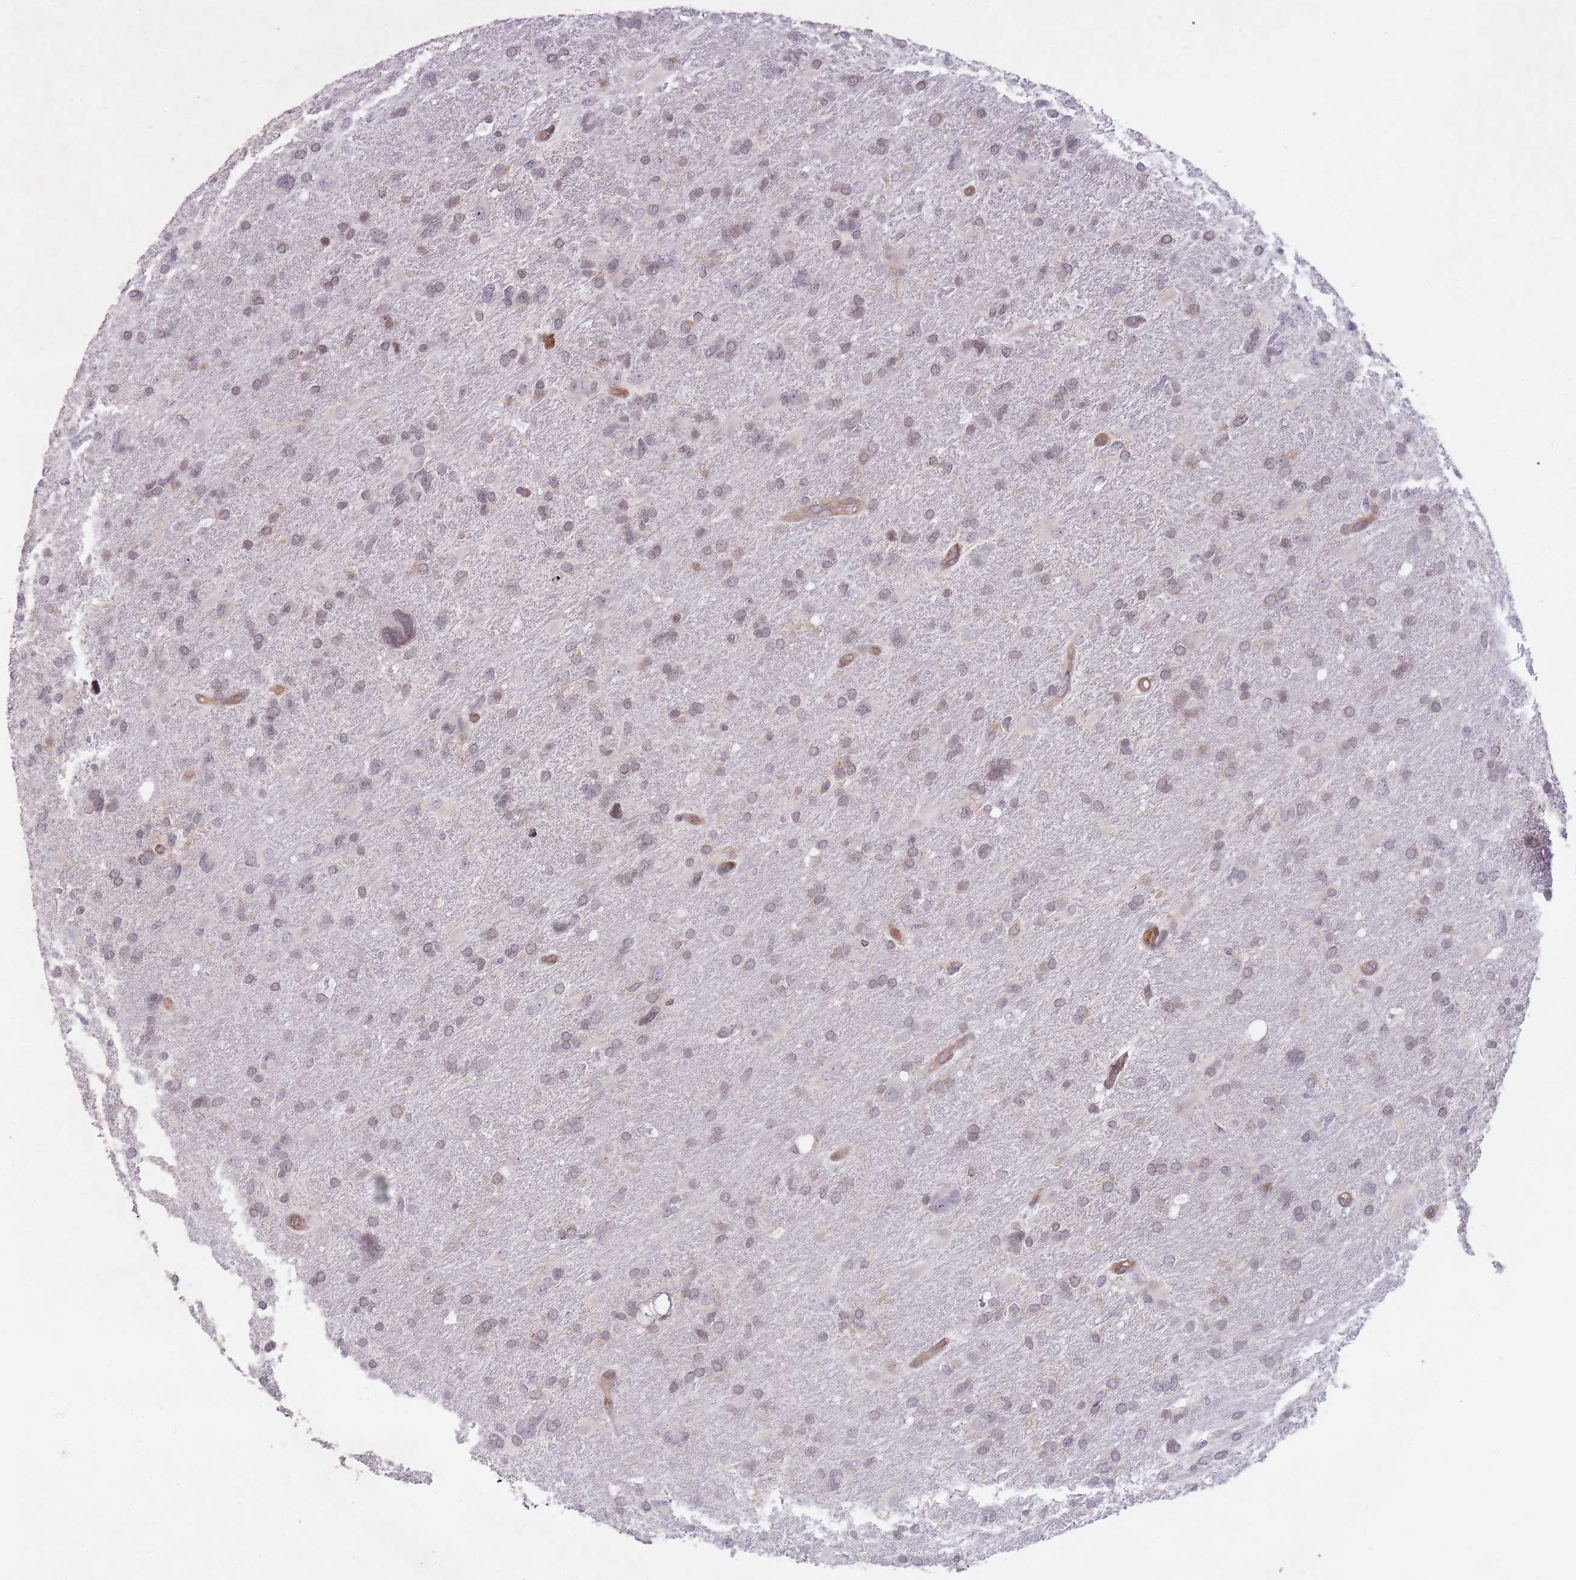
{"staining": {"intensity": "negative", "quantity": "none", "location": "none"}, "tissue": "glioma", "cell_type": "Tumor cells", "image_type": "cancer", "snomed": [{"axis": "morphology", "description": "Glioma, malignant, High grade"}, {"axis": "topography", "description": "Brain"}], "caption": "DAB (3,3'-diaminobenzidine) immunohistochemical staining of malignant high-grade glioma displays no significant positivity in tumor cells. Brightfield microscopy of immunohistochemistry stained with DAB (brown) and hematoxylin (blue), captured at high magnification.", "gene": "SLC35F5", "patient": {"sex": "male", "age": 61}}